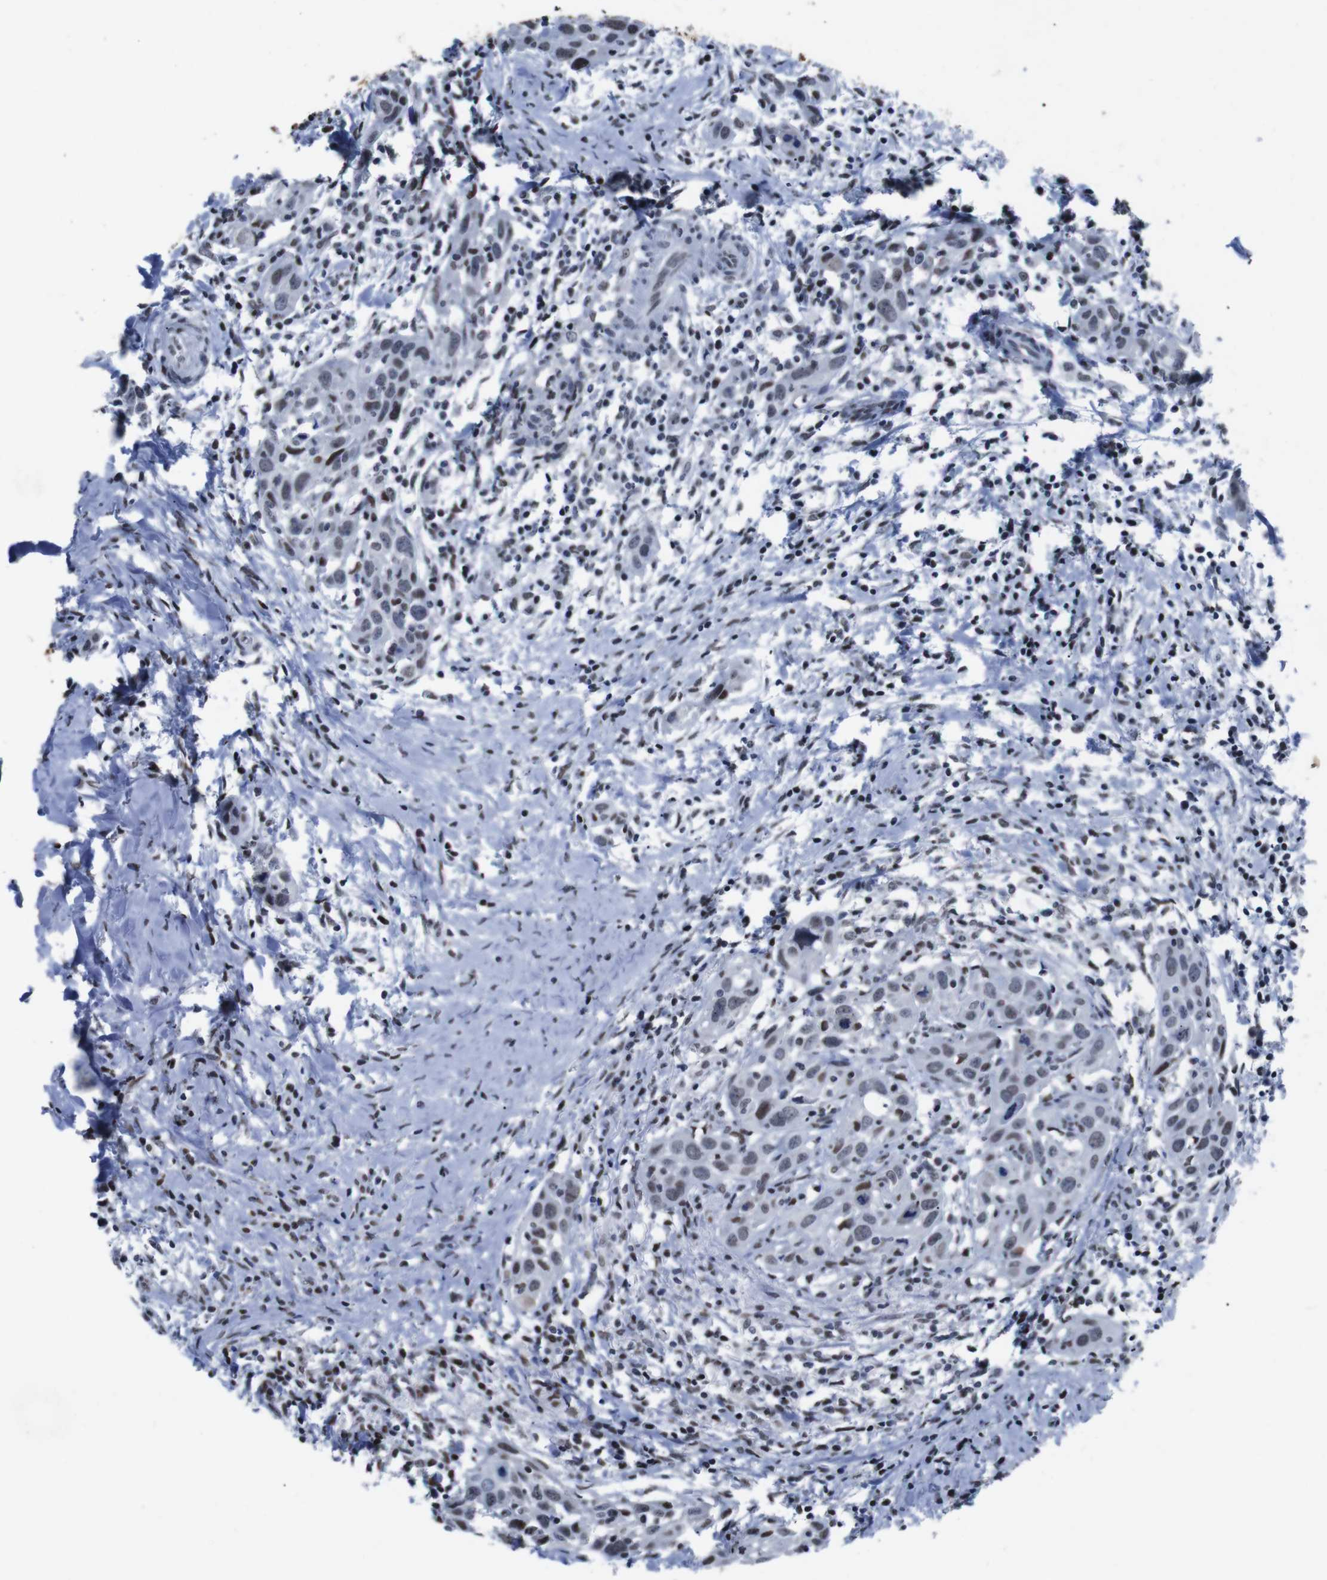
{"staining": {"intensity": "weak", "quantity": ">75%", "location": "nuclear"}, "tissue": "head and neck cancer", "cell_type": "Tumor cells", "image_type": "cancer", "snomed": [{"axis": "morphology", "description": "Squamous cell carcinoma, NOS"}, {"axis": "topography", "description": "Oral tissue"}, {"axis": "topography", "description": "Head-Neck"}], "caption": "Immunohistochemical staining of head and neck squamous cell carcinoma demonstrates low levels of weak nuclear protein expression in about >75% of tumor cells.", "gene": "PIP4P2", "patient": {"sex": "female", "age": 50}}